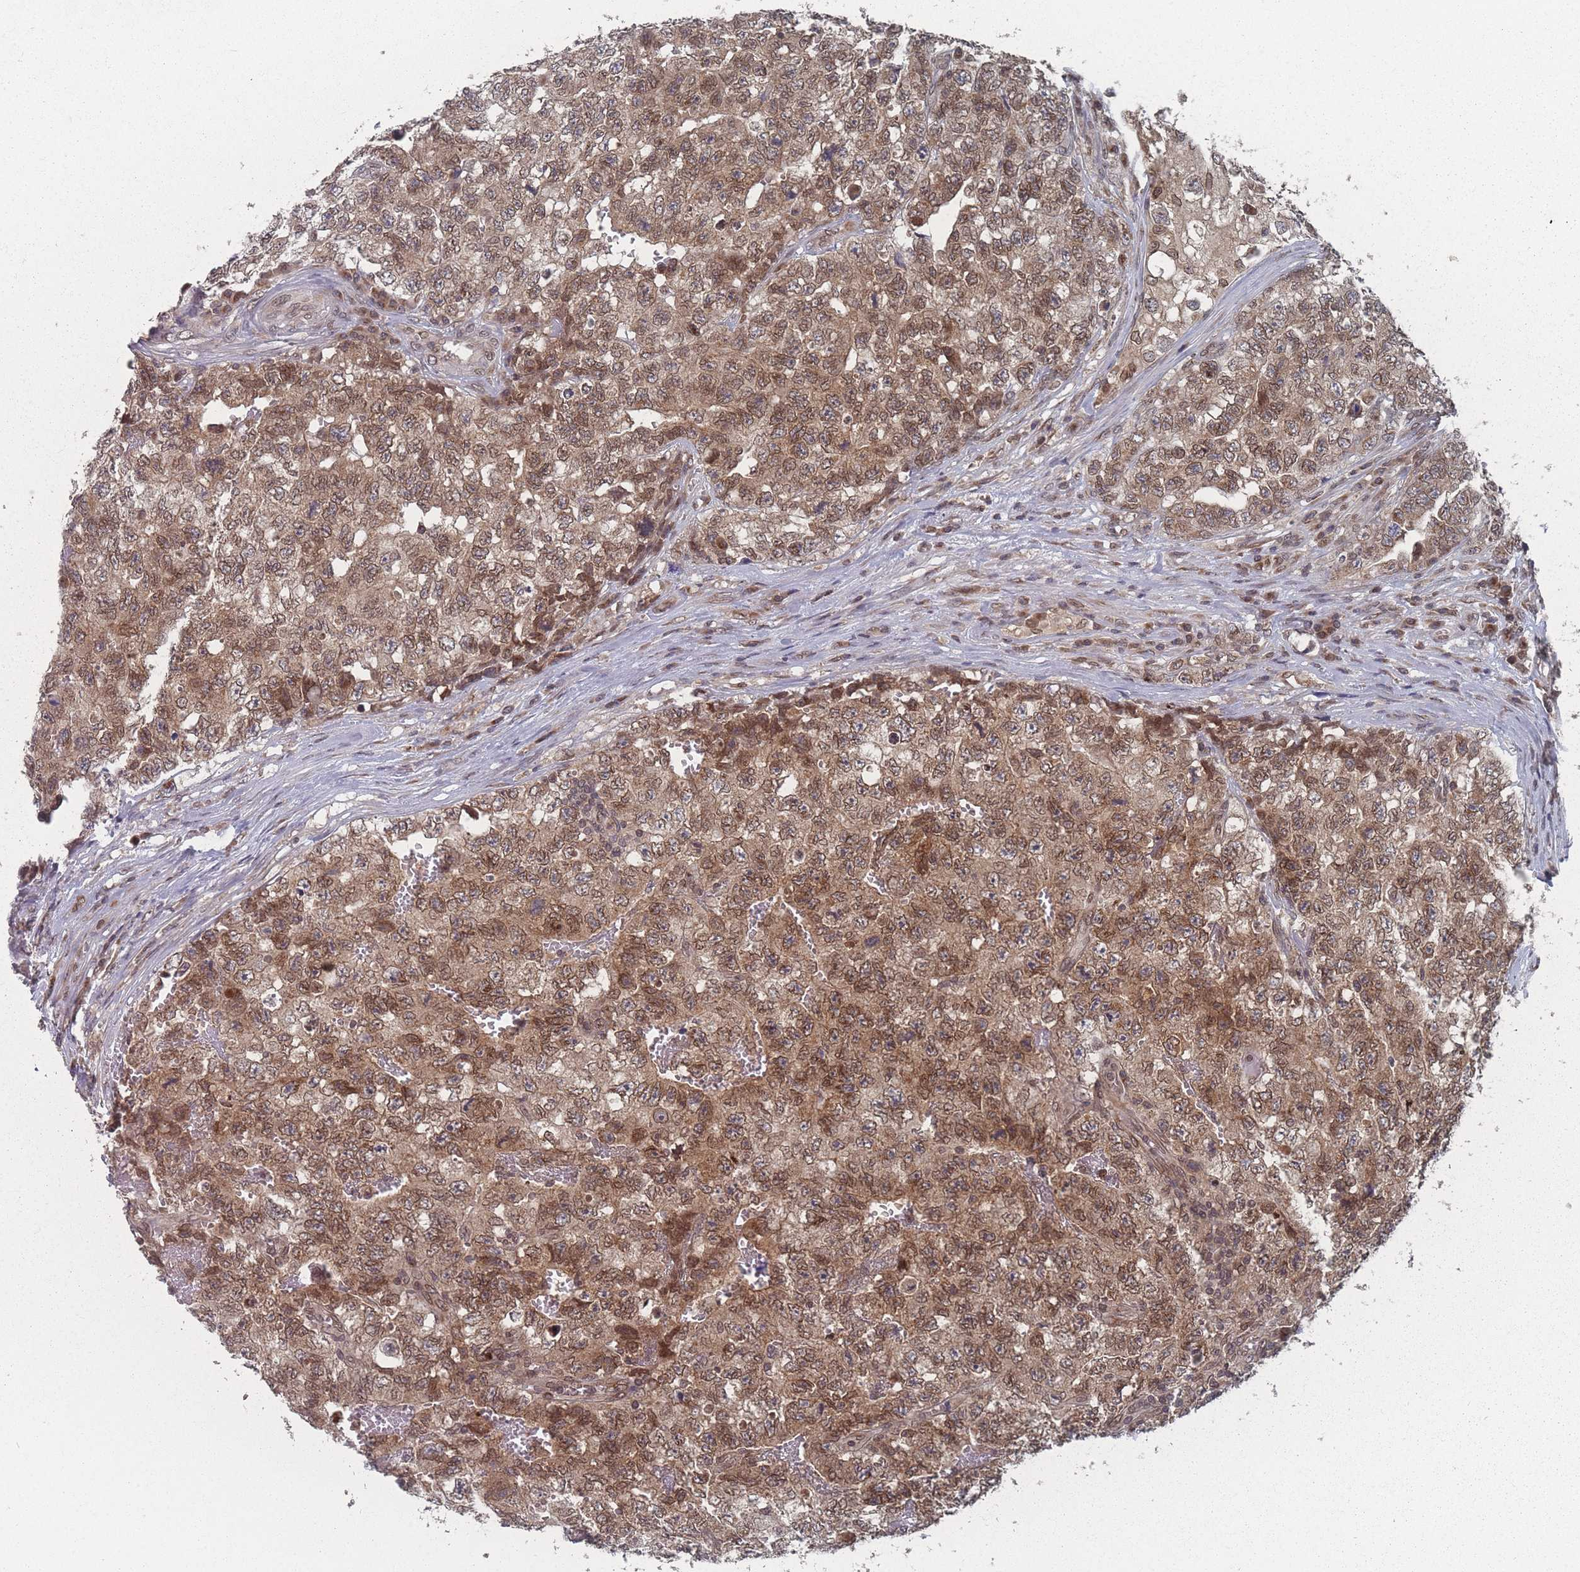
{"staining": {"intensity": "moderate", "quantity": ">75%", "location": "cytoplasmic/membranous,nuclear"}, "tissue": "testis cancer", "cell_type": "Tumor cells", "image_type": "cancer", "snomed": [{"axis": "morphology", "description": "Carcinoma, Embryonal, NOS"}, {"axis": "topography", "description": "Testis"}], "caption": "Human embryonal carcinoma (testis) stained for a protein (brown) displays moderate cytoplasmic/membranous and nuclear positive positivity in approximately >75% of tumor cells.", "gene": "TBC1D25", "patient": {"sex": "male", "age": 31}}